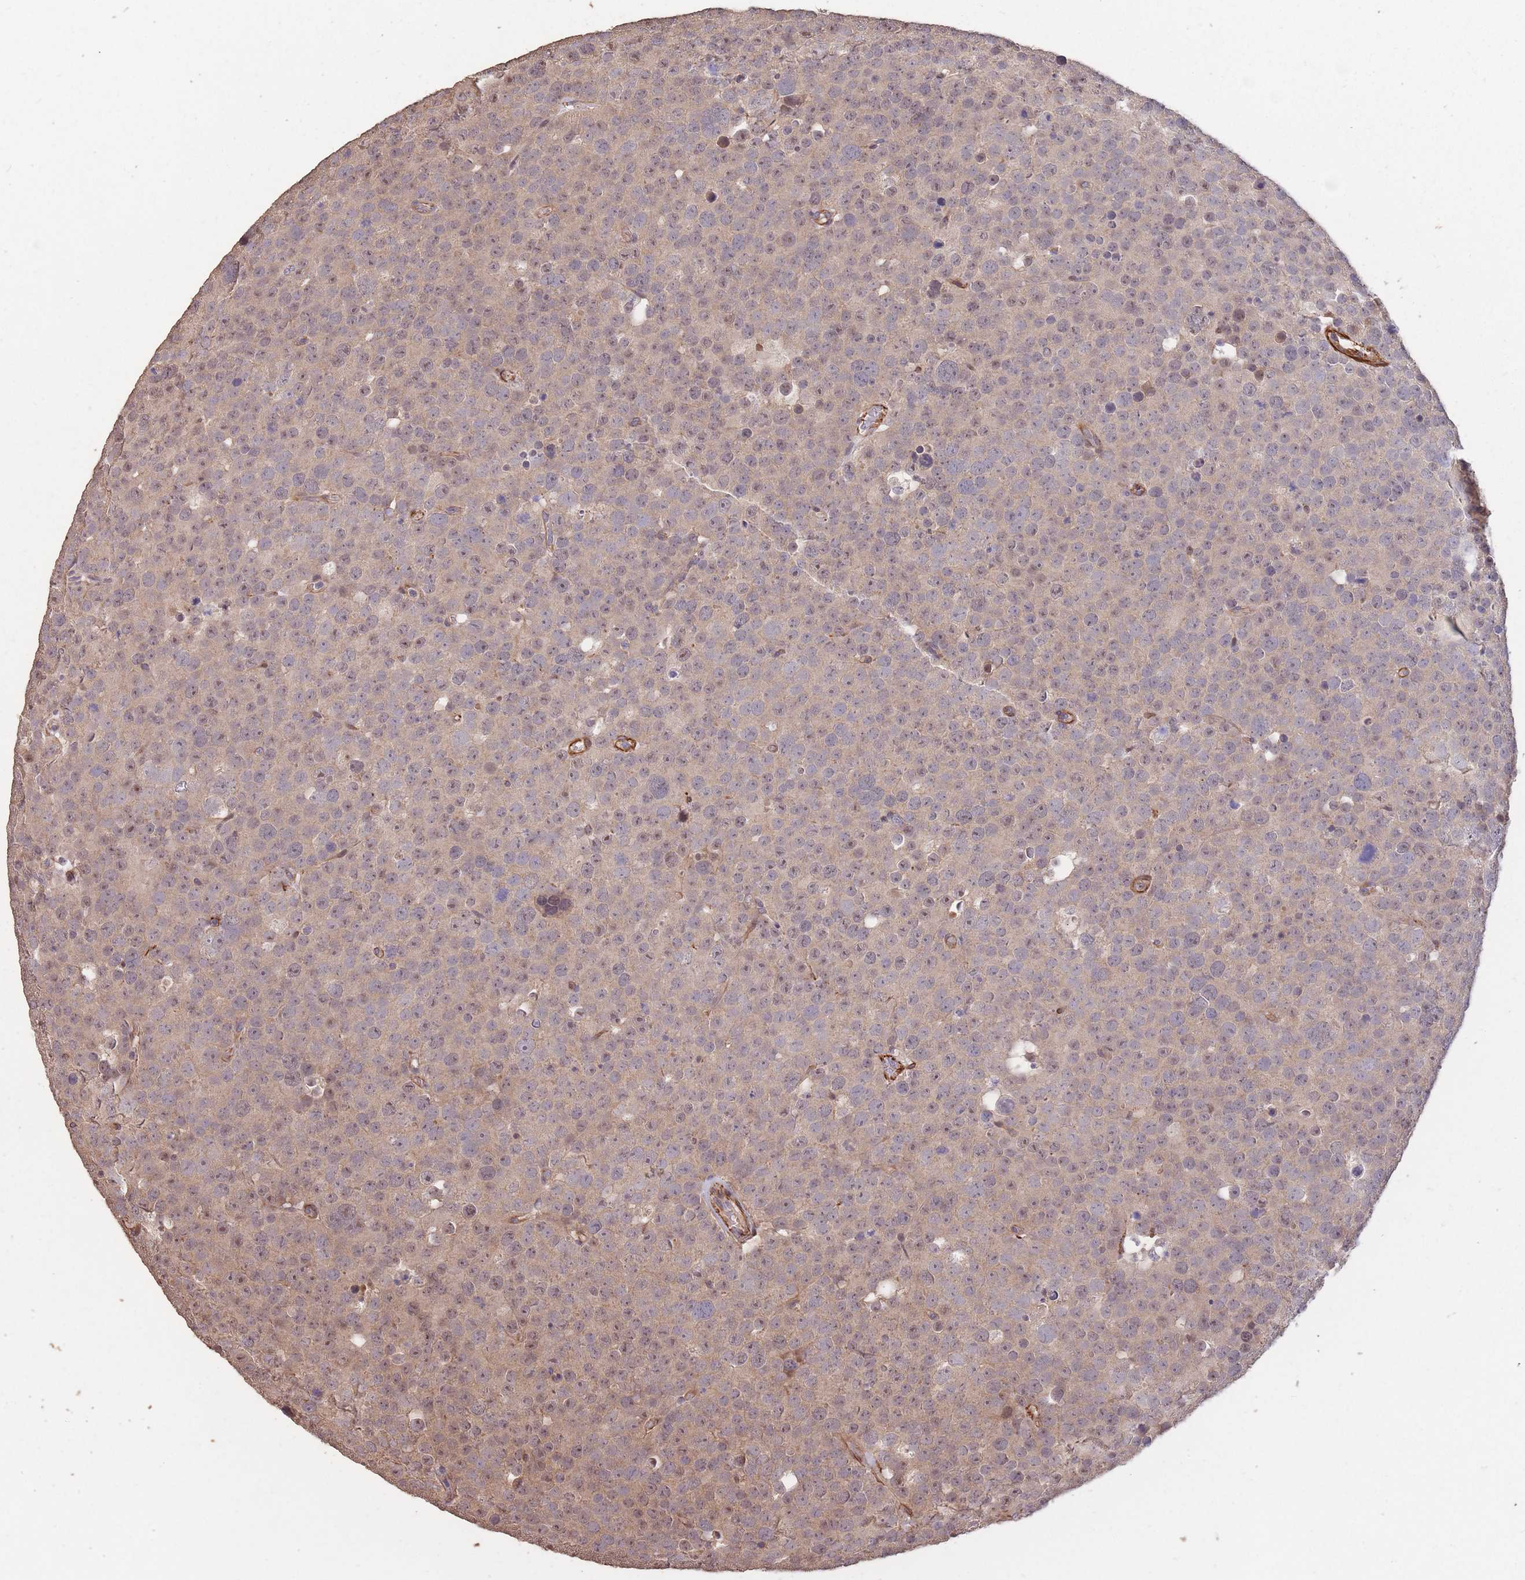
{"staining": {"intensity": "weak", "quantity": "25%-75%", "location": "cytoplasmic/membranous,nuclear"}, "tissue": "testis cancer", "cell_type": "Tumor cells", "image_type": "cancer", "snomed": [{"axis": "morphology", "description": "Seminoma, NOS"}, {"axis": "topography", "description": "Testis"}], "caption": "Immunohistochemical staining of testis seminoma reveals low levels of weak cytoplasmic/membranous and nuclear positivity in about 25%-75% of tumor cells. (Stains: DAB (3,3'-diaminobenzidine) in brown, nuclei in blue, Microscopy: brightfield microscopy at high magnification).", "gene": "NLRC4", "patient": {"sex": "male", "age": 71}}